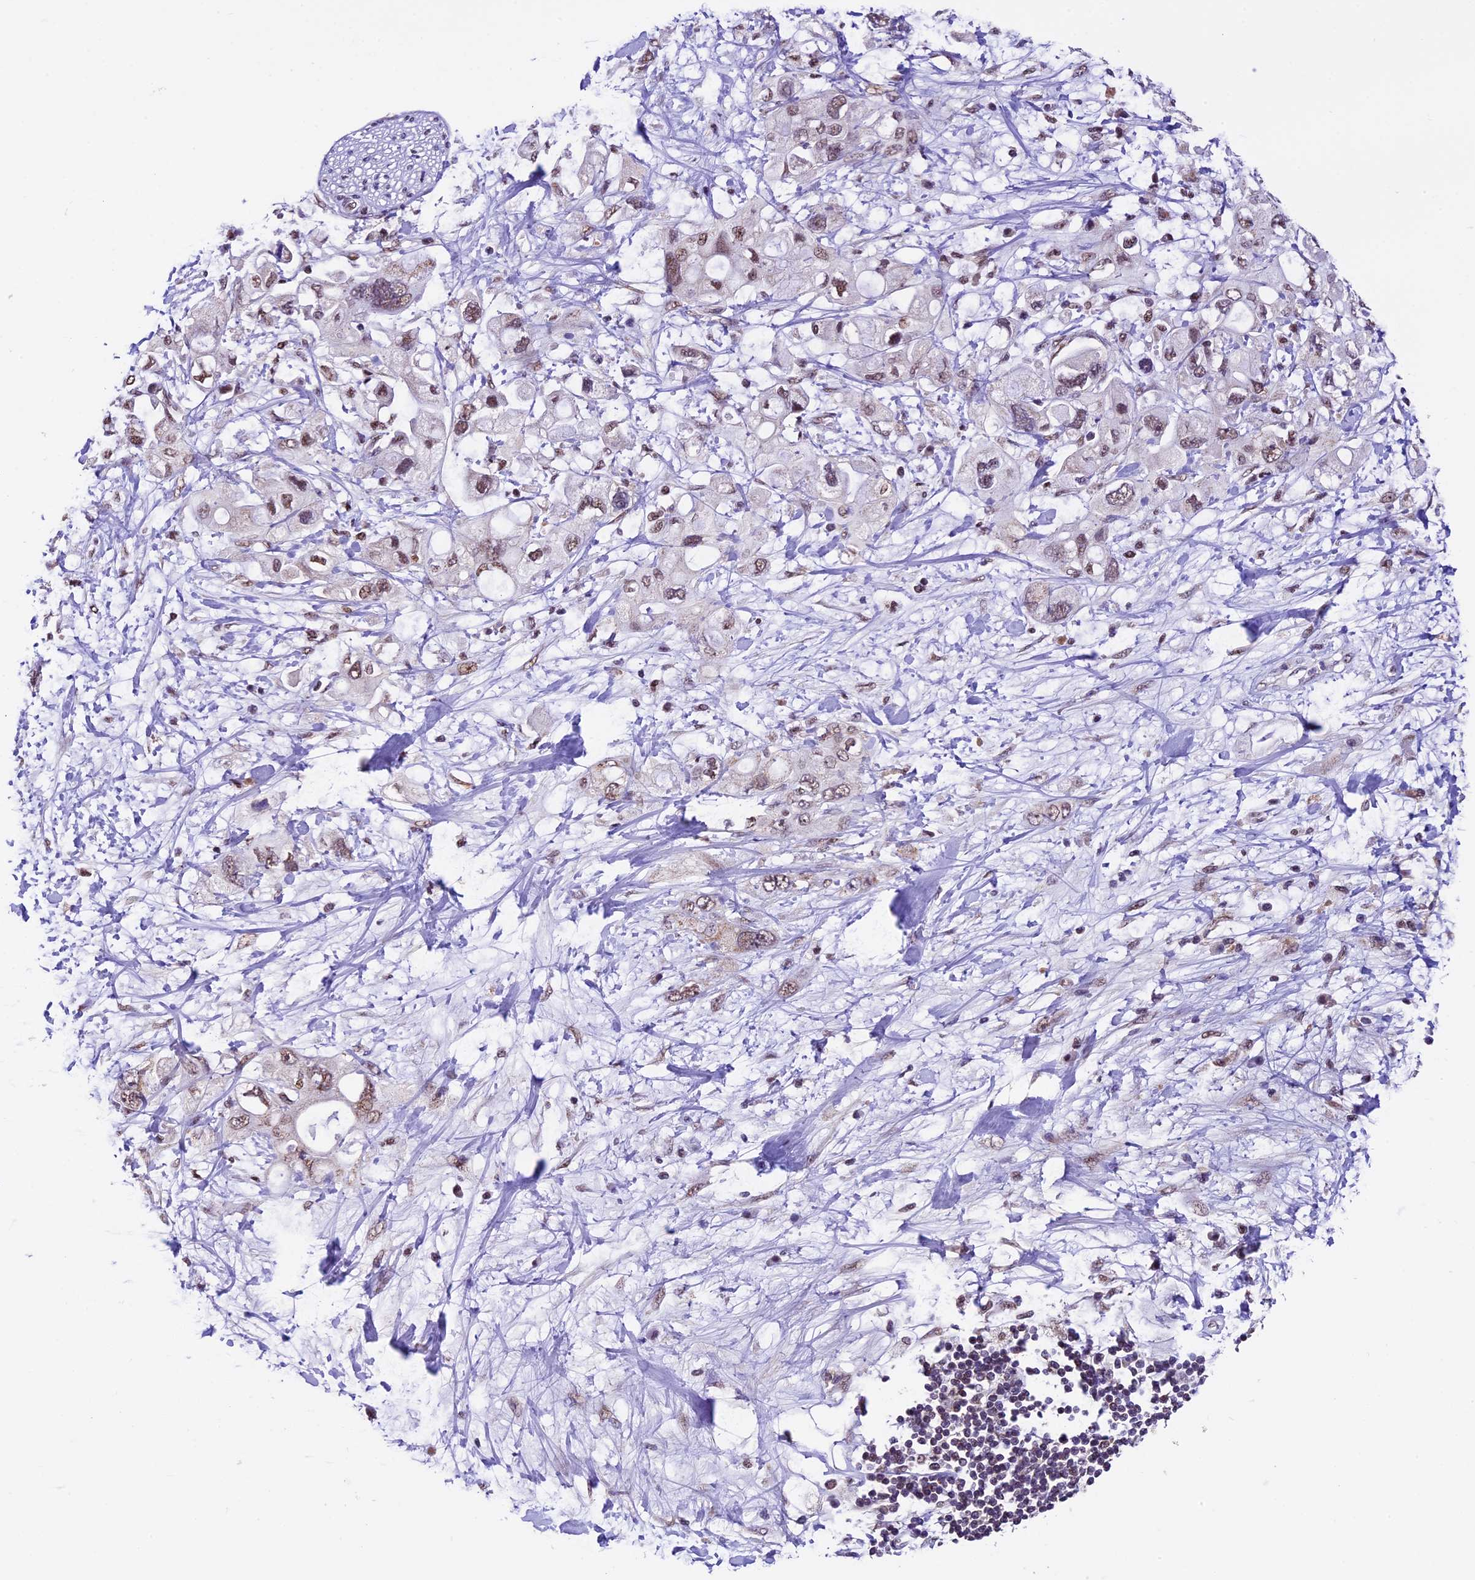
{"staining": {"intensity": "moderate", "quantity": ">75%", "location": "nuclear"}, "tissue": "pancreatic cancer", "cell_type": "Tumor cells", "image_type": "cancer", "snomed": [{"axis": "morphology", "description": "Adenocarcinoma, NOS"}, {"axis": "topography", "description": "Pancreas"}], "caption": "A photomicrograph of human pancreatic adenocarcinoma stained for a protein reveals moderate nuclear brown staining in tumor cells.", "gene": "CARS2", "patient": {"sex": "female", "age": 56}}